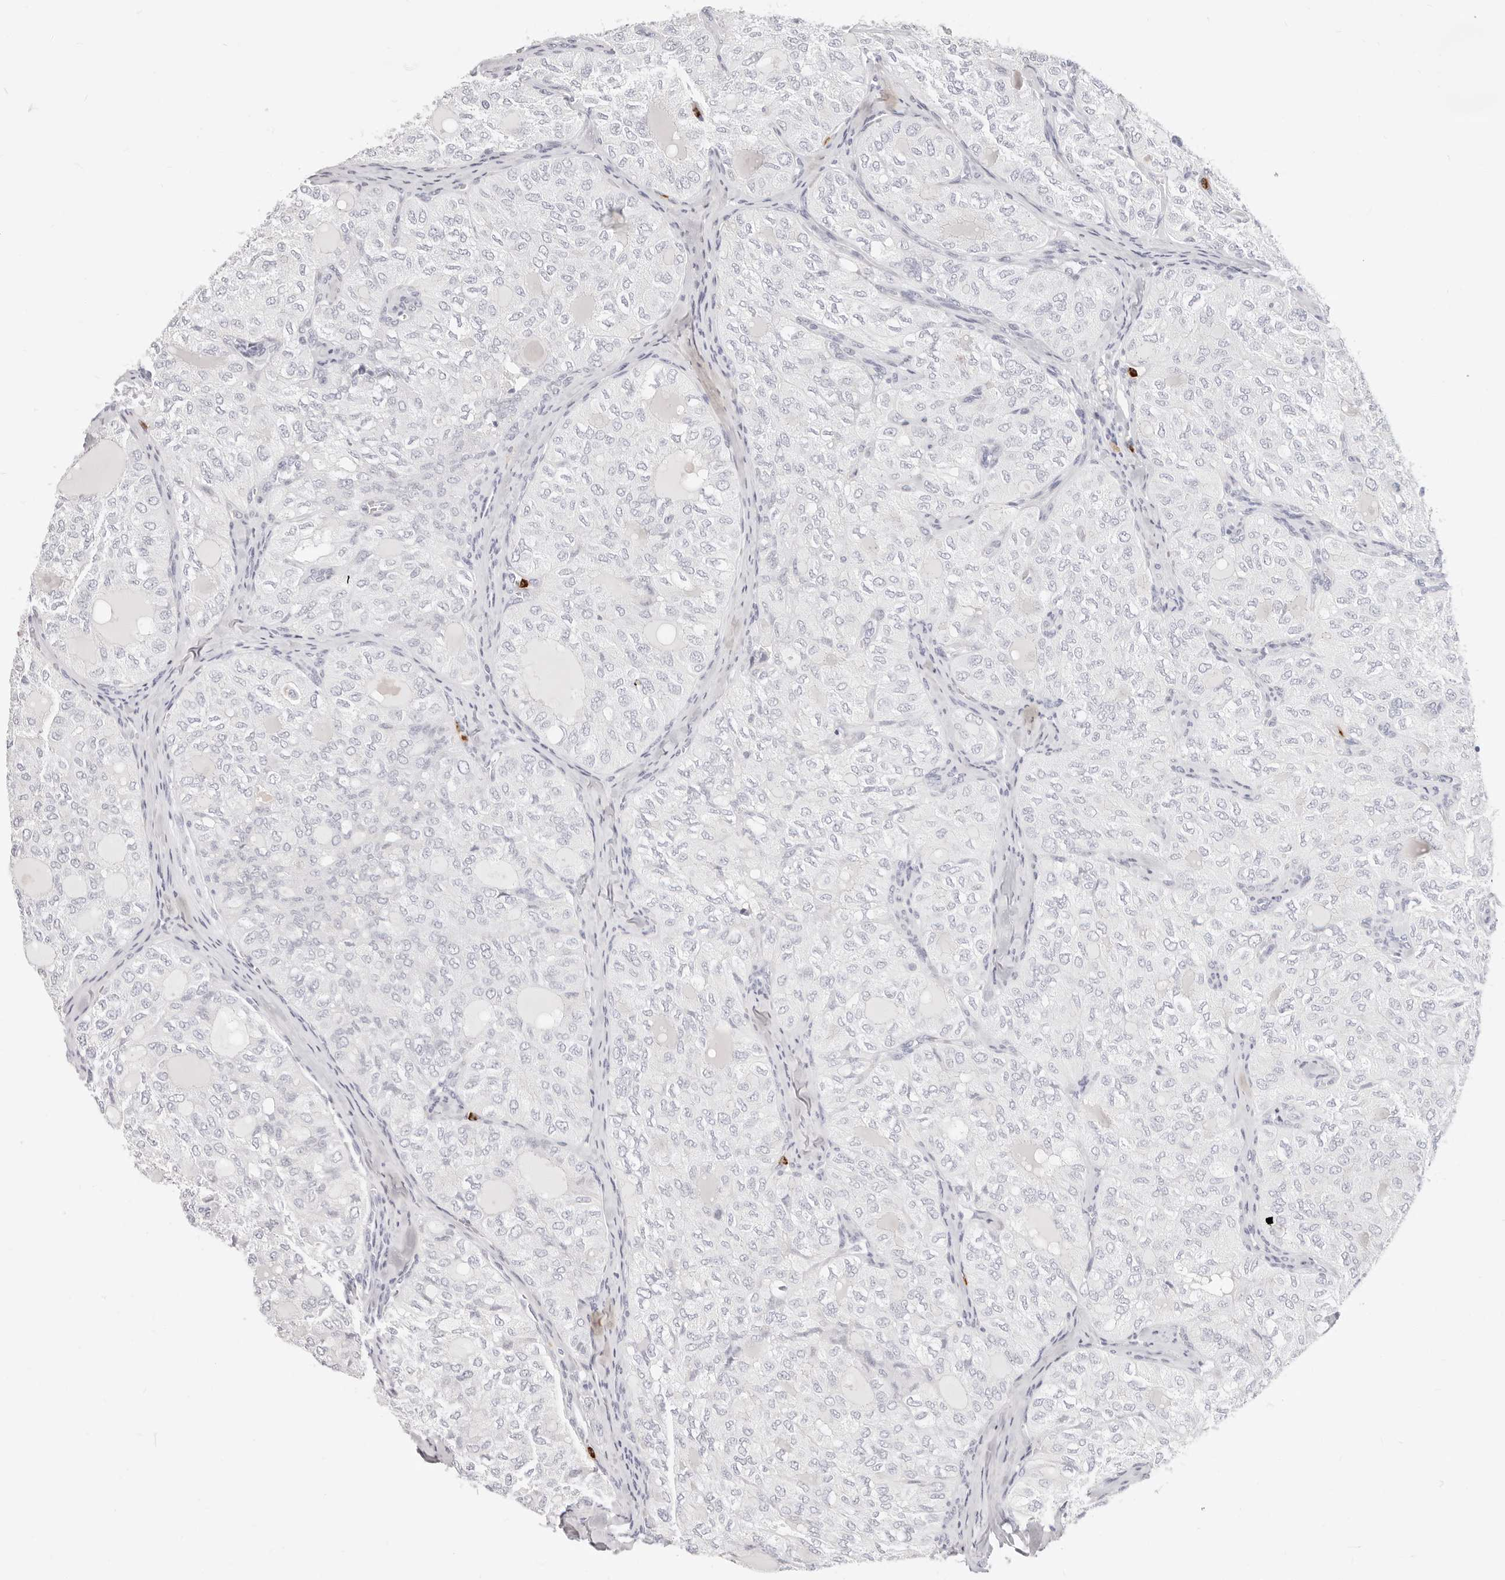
{"staining": {"intensity": "negative", "quantity": "none", "location": "none"}, "tissue": "thyroid cancer", "cell_type": "Tumor cells", "image_type": "cancer", "snomed": [{"axis": "morphology", "description": "Follicular adenoma carcinoma, NOS"}, {"axis": "topography", "description": "Thyroid gland"}], "caption": "Tumor cells are negative for brown protein staining in thyroid cancer.", "gene": "CAMP", "patient": {"sex": "male", "age": 75}}